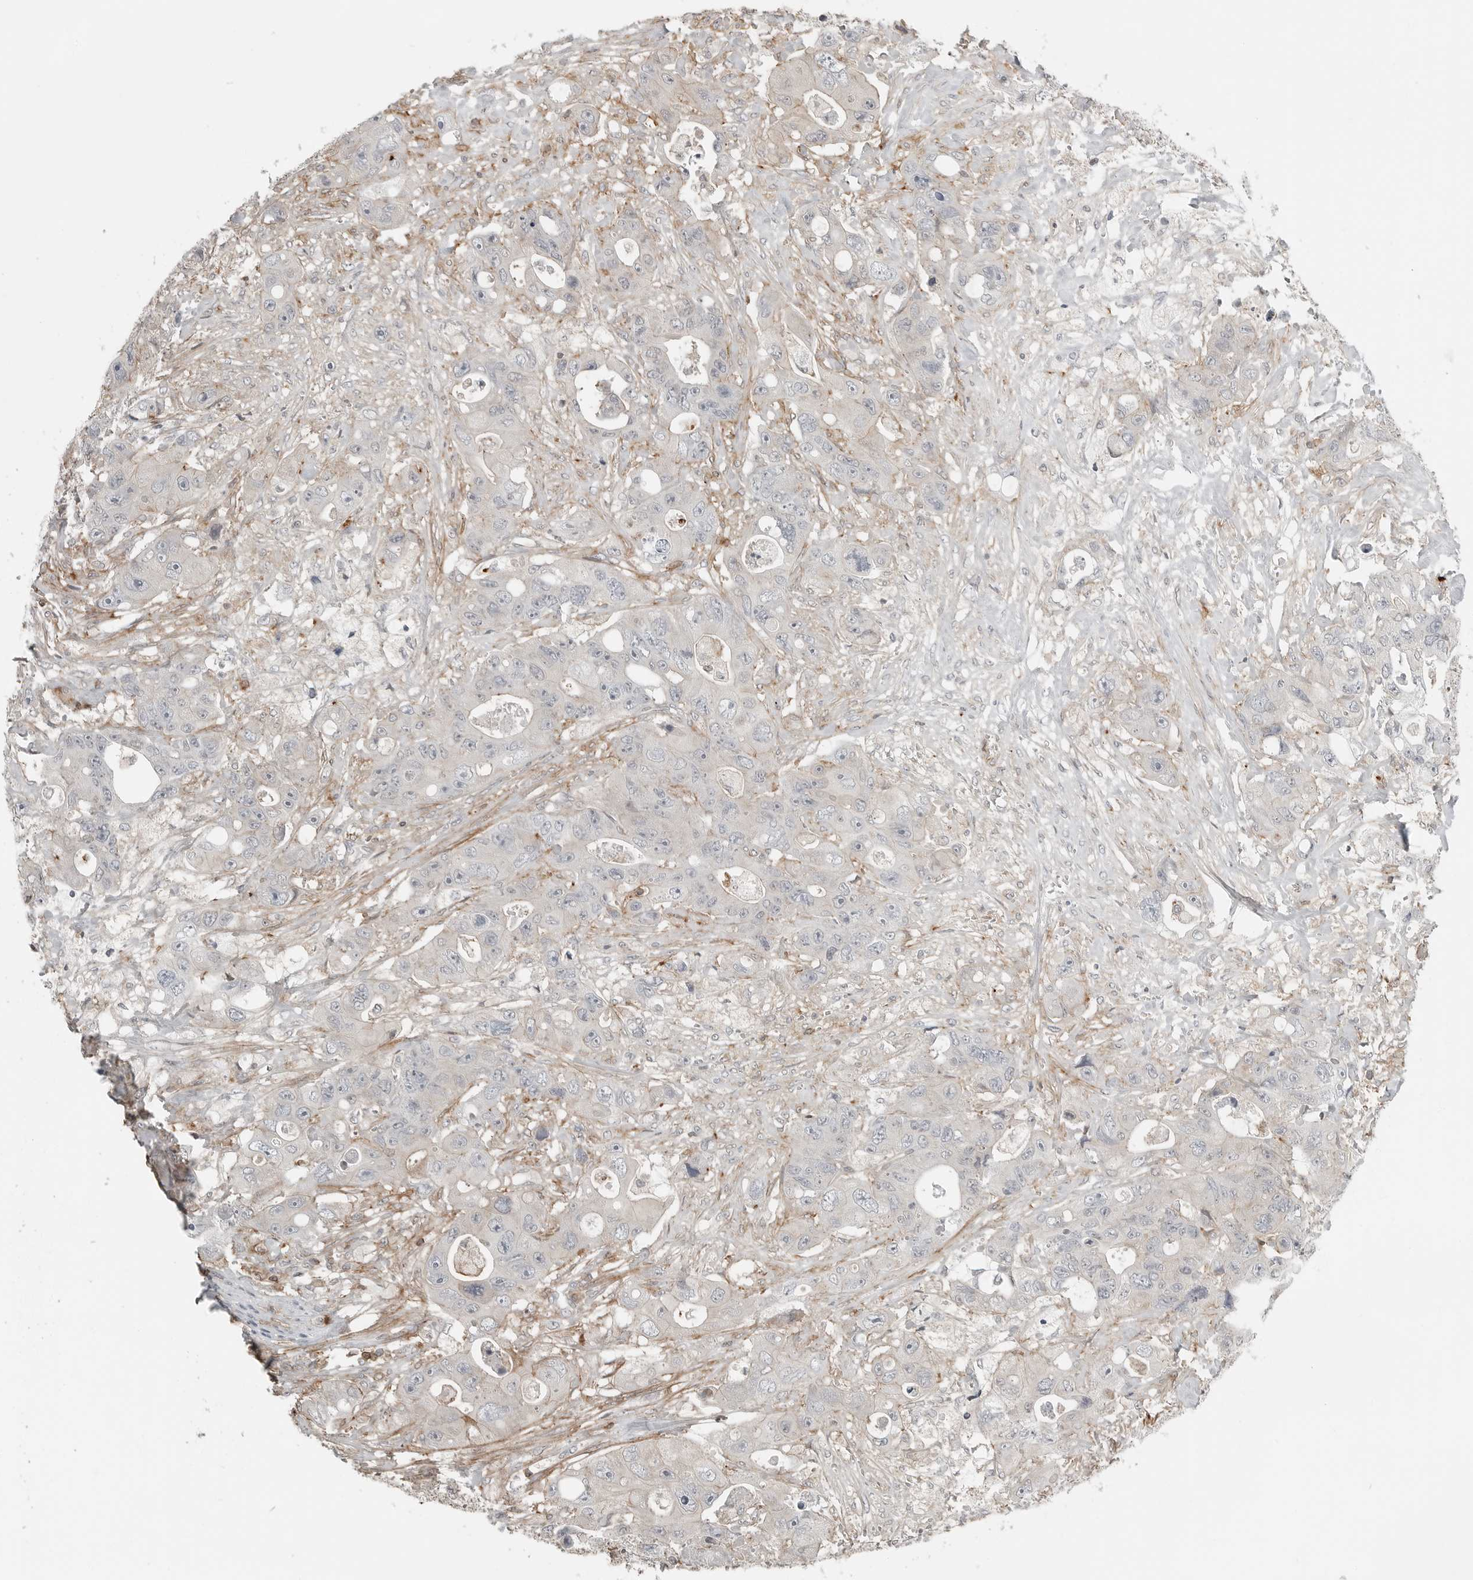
{"staining": {"intensity": "negative", "quantity": "none", "location": "none"}, "tissue": "colorectal cancer", "cell_type": "Tumor cells", "image_type": "cancer", "snomed": [{"axis": "morphology", "description": "Adenocarcinoma, NOS"}, {"axis": "topography", "description": "Colon"}], "caption": "Colorectal cancer was stained to show a protein in brown. There is no significant expression in tumor cells. The staining is performed using DAB brown chromogen with nuclei counter-stained in using hematoxylin.", "gene": "LEFTY2", "patient": {"sex": "female", "age": 46}}